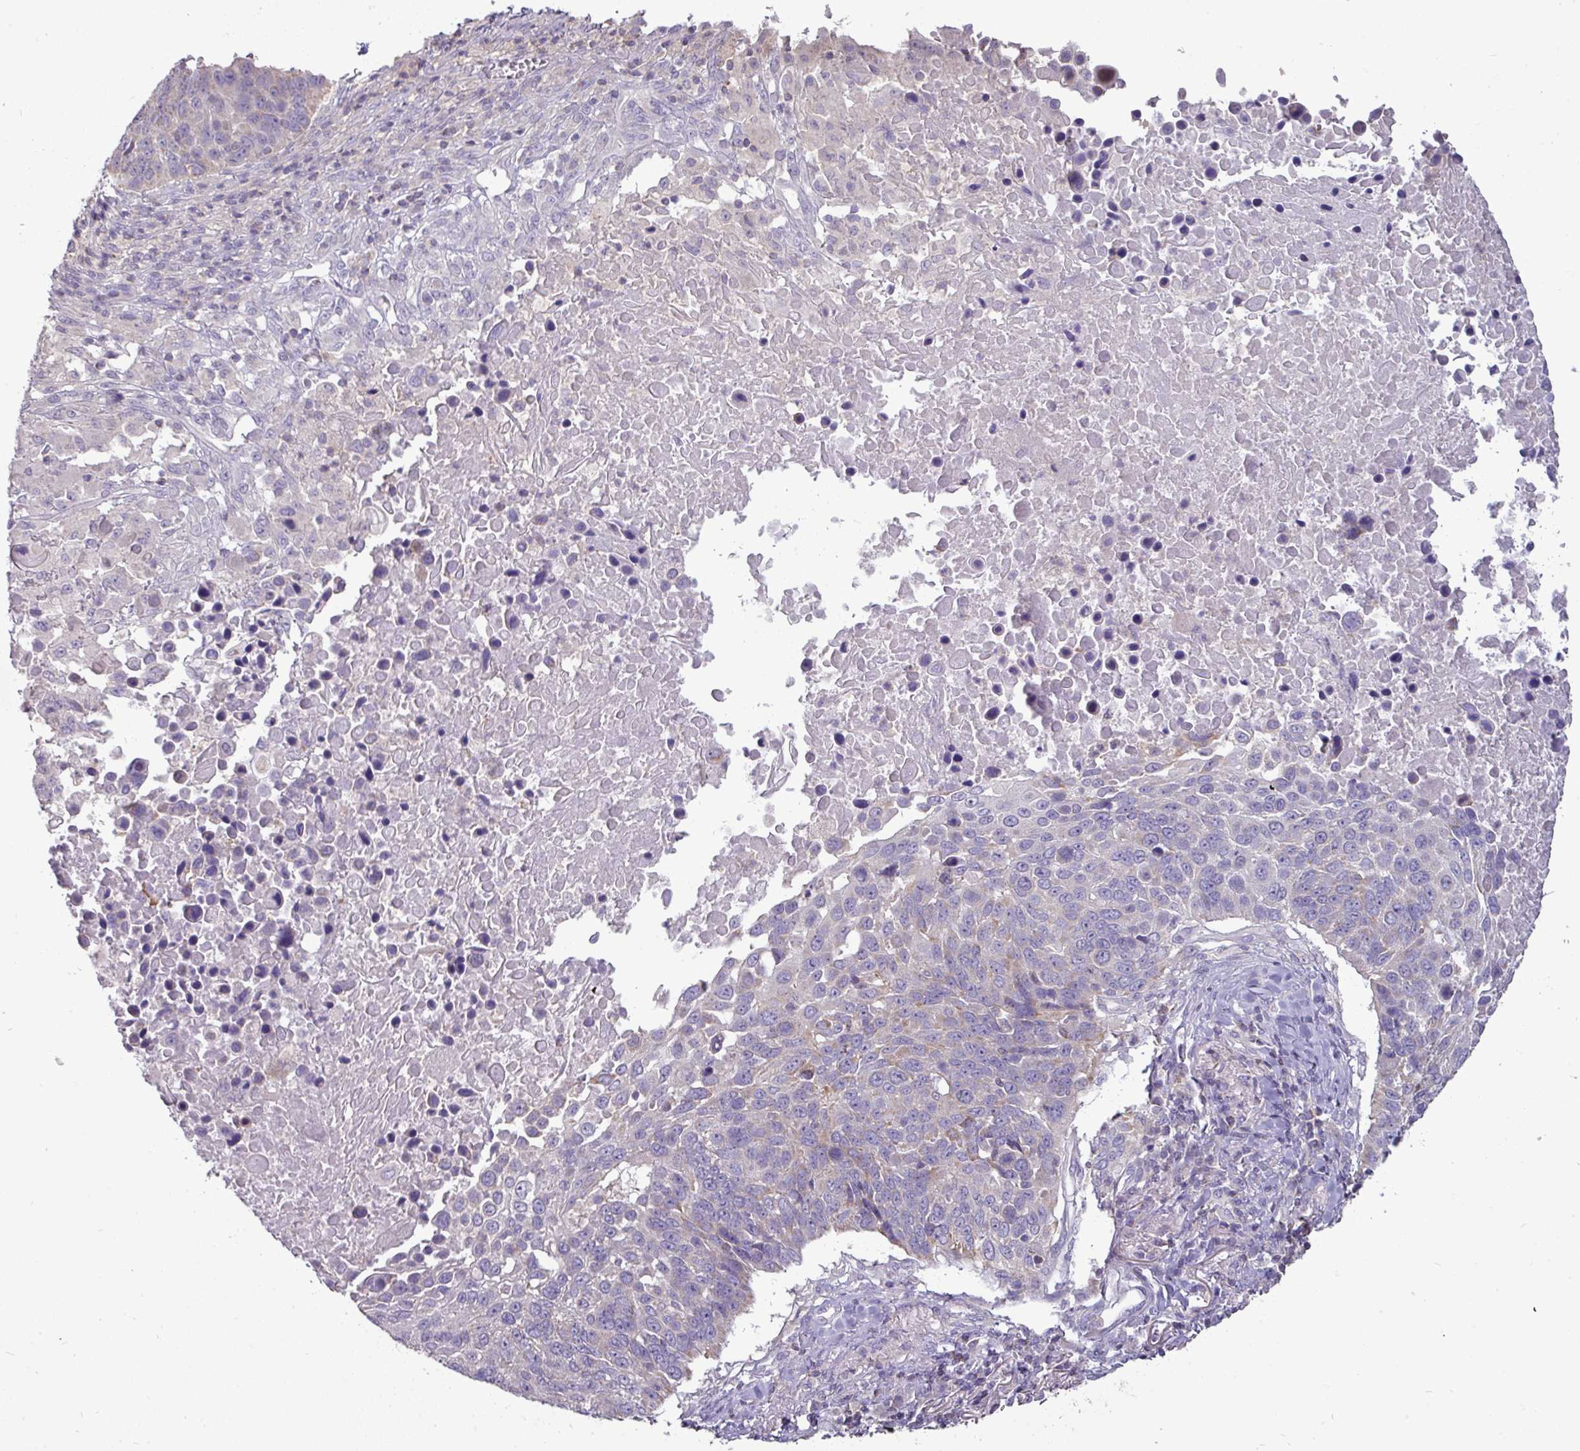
{"staining": {"intensity": "weak", "quantity": "<25%", "location": "cytoplasmic/membranous"}, "tissue": "lung cancer", "cell_type": "Tumor cells", "image_type": "cancer", "snomed": [{"axis": "morphology", "description": "Normal tissue, NOS"}, {"axis": "morphology", "description": "Squamous cell carcinoma, NOS"}, {"axis": "topography", "description": "Lymph node"}, {"axis": "topography", "description": "Lung"}], "caption": "A high-resolution histopathology image shows IHC staining of lung squamous cell carcinoma, which shows no significant positivity in tumor cells.", "gene": "TRAPPC1", "patient": {"sex": "male", "age": 66}}